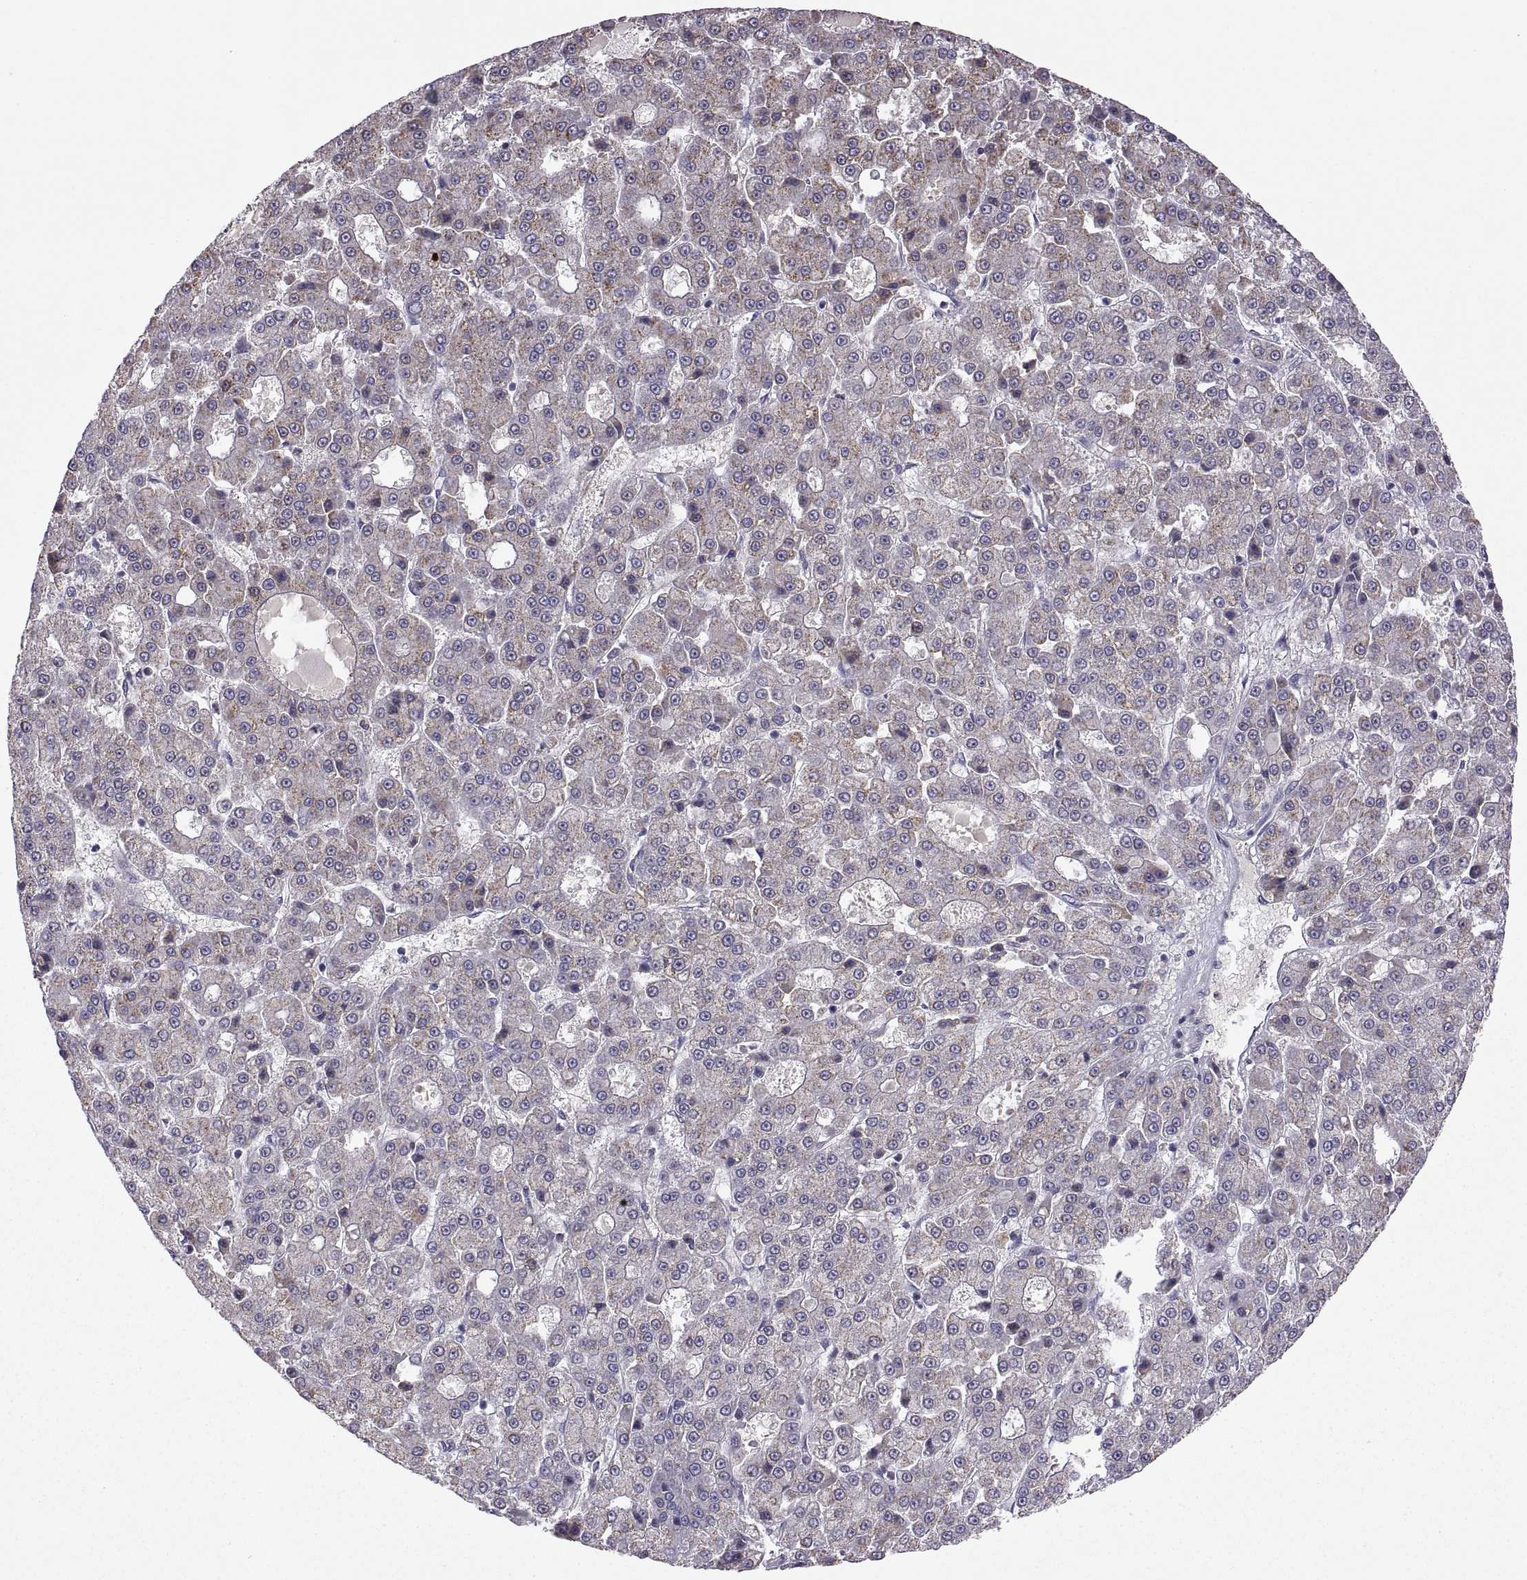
{"staining": {"intensity": "negative", "quantity": "none", "location": "none"}, "tissue": "liver cancer", "cell_type": "Tumor cells", "image_type": "cancer", "snomed": [{"axis": "morphology", "description": "Carcinoma, Hepatocellular, NOS"}, {"axis": "topography", "description": "Liver"}], "caption": "The histopathology image demonstrates no staining of tumor cells in liver hepatocellular carcinoma.", "gene": "FGF9", "patient": {"sex": "male", "age": 70}}